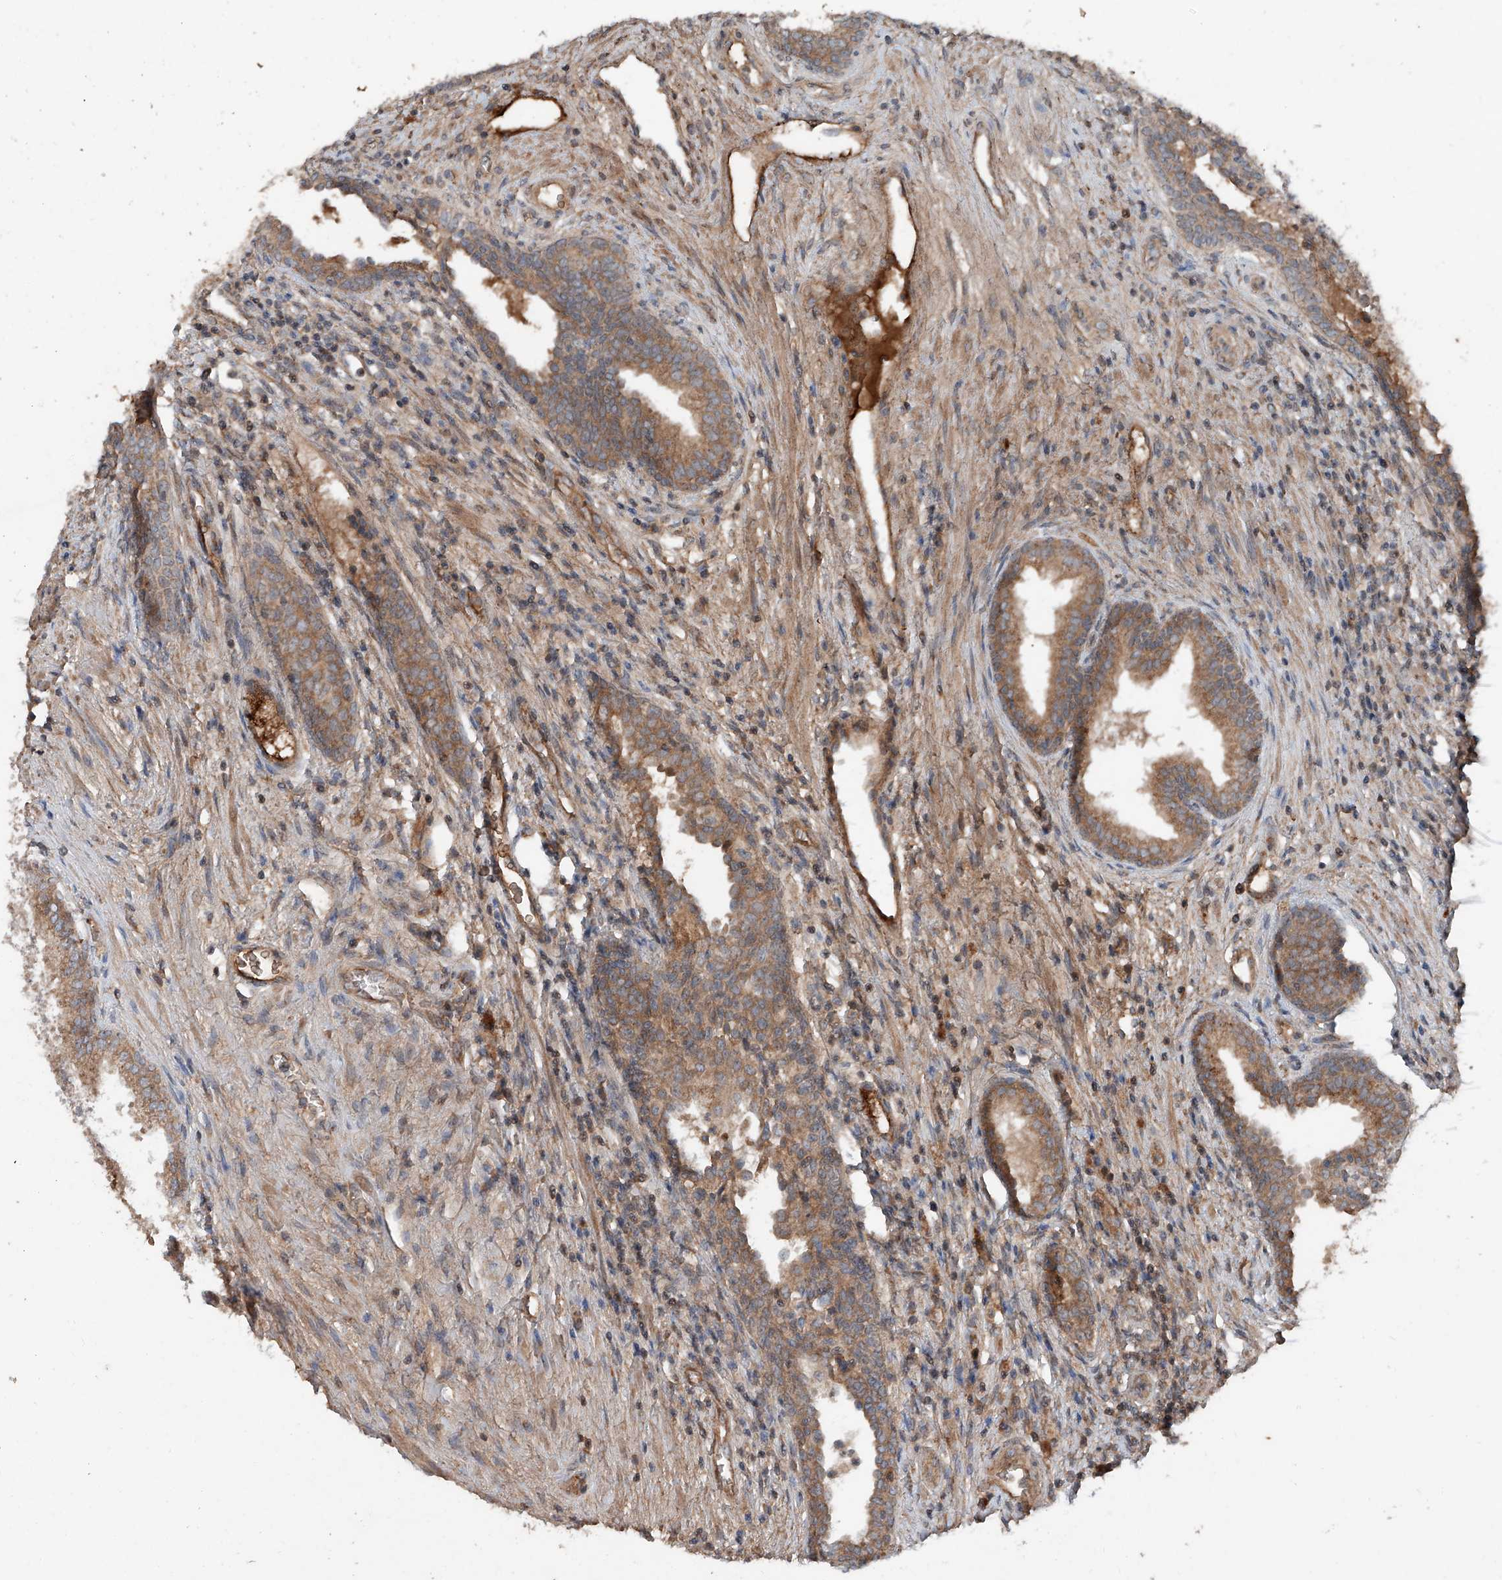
{"staining": {"intensity": "moderate", "quantity": ">75%", "location": "cytoplasmic/membranous"}, "tissue": "prostate", "cell_type": "Glandular cells", "image_type": "normal", "snomed": [{"axis": "morphology", "description": "Normal tissue, NOS"}, {"axis": "topography", "description": "Prostate"}], "caption": "This is a photomicrograph of immunohistochemistry (IHC) staining of normal prostate, which shows moderate expression in the cytoplasmic/membranous of glandular cells.", "gene": "ADAM23", "patient": {"sex": "male", "age": 76}}